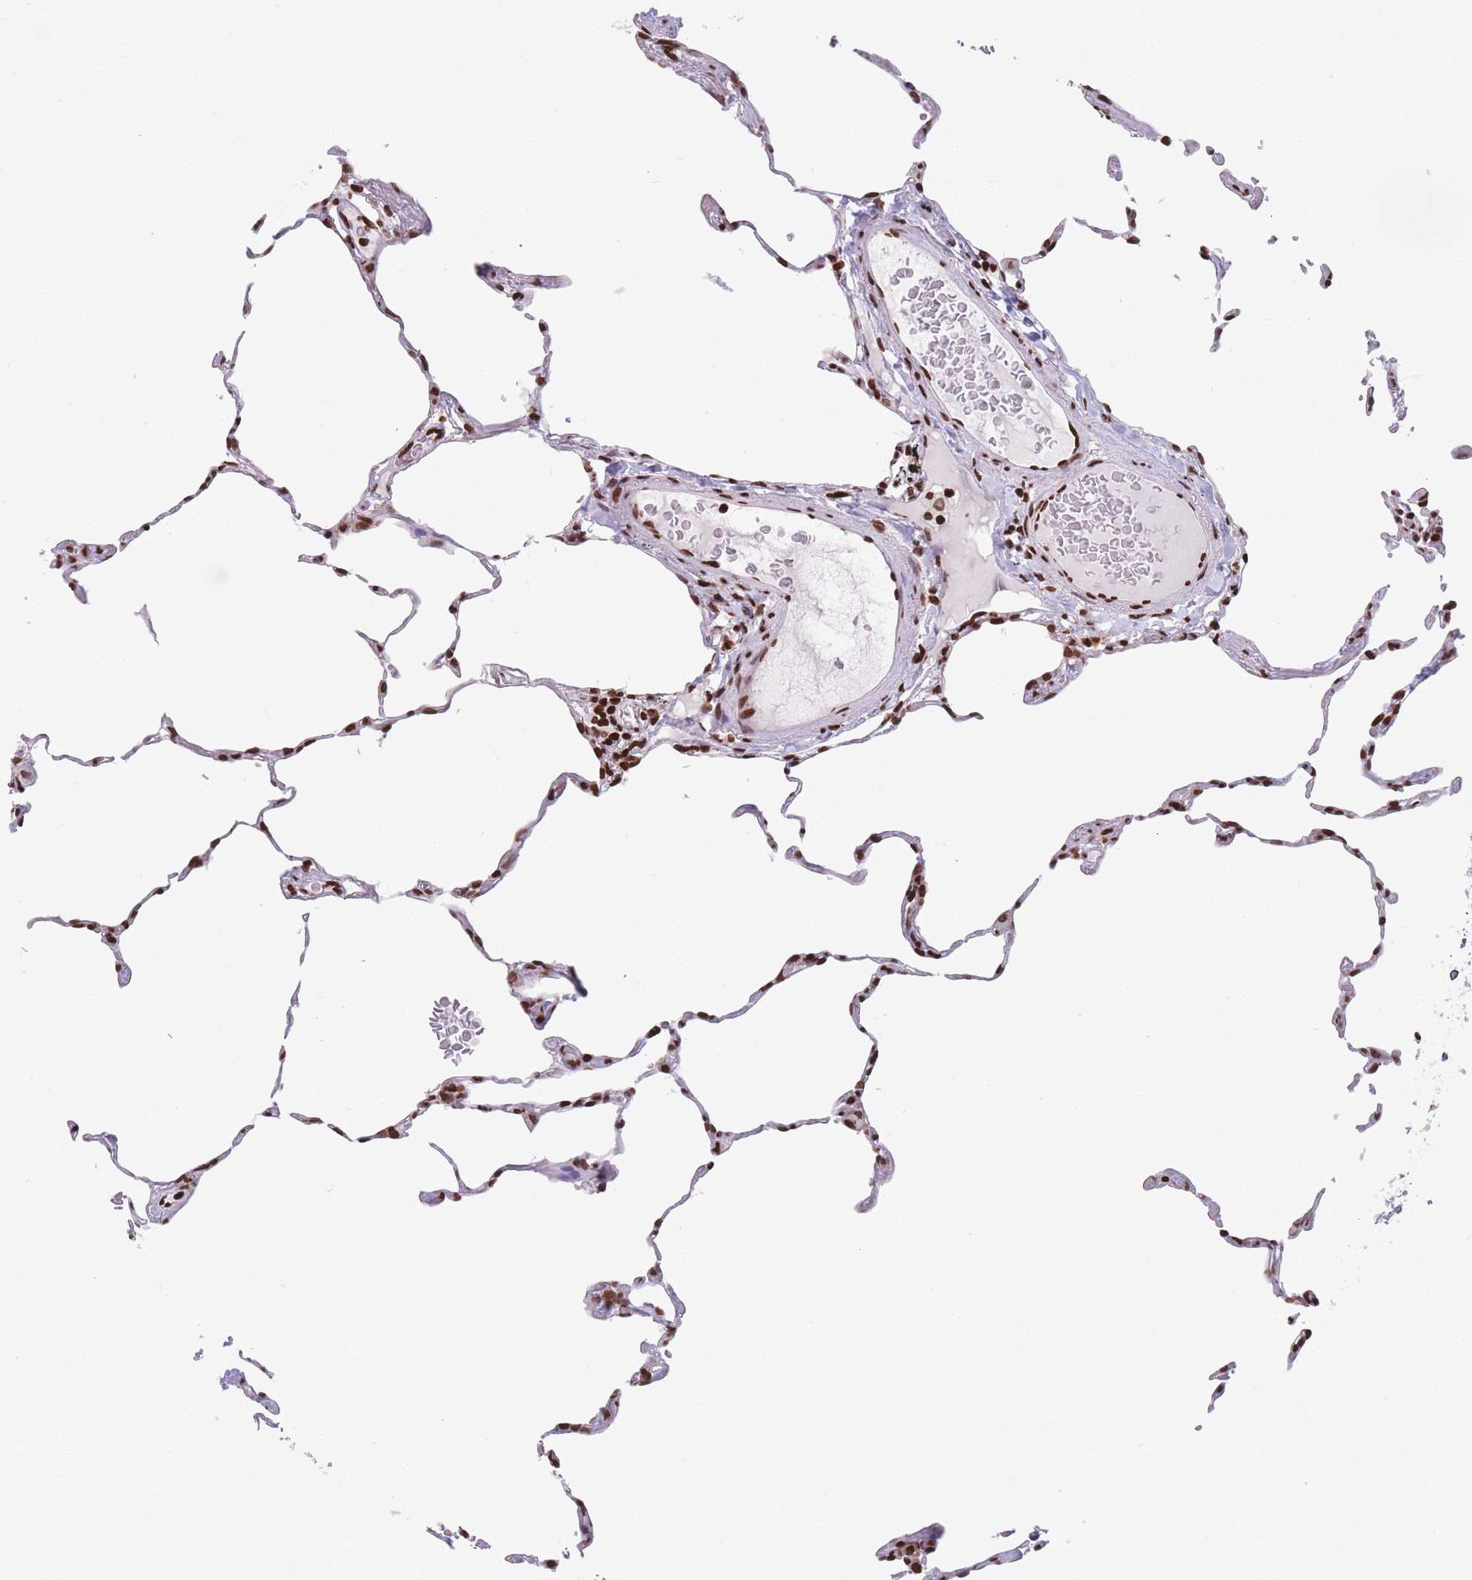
{"staining": {"intensity": "strong", "quantity": ">75%", "location": "nuclear"}, "tissue": "lung", "cell_type": "Alveolar cells", "image_type": "normal", "snomed": [{"axis": "morphology", "description": "Normal tissue, NOS"}, {"axis": "topography", "description": "Lung"}], "caption": "Immunohistochemical staining of normal lung displays high levels of strong nuclear staining in about >75% of alveolar cells.", "gene": "AK9", "patient": {"sex": "female", "age": 57}}